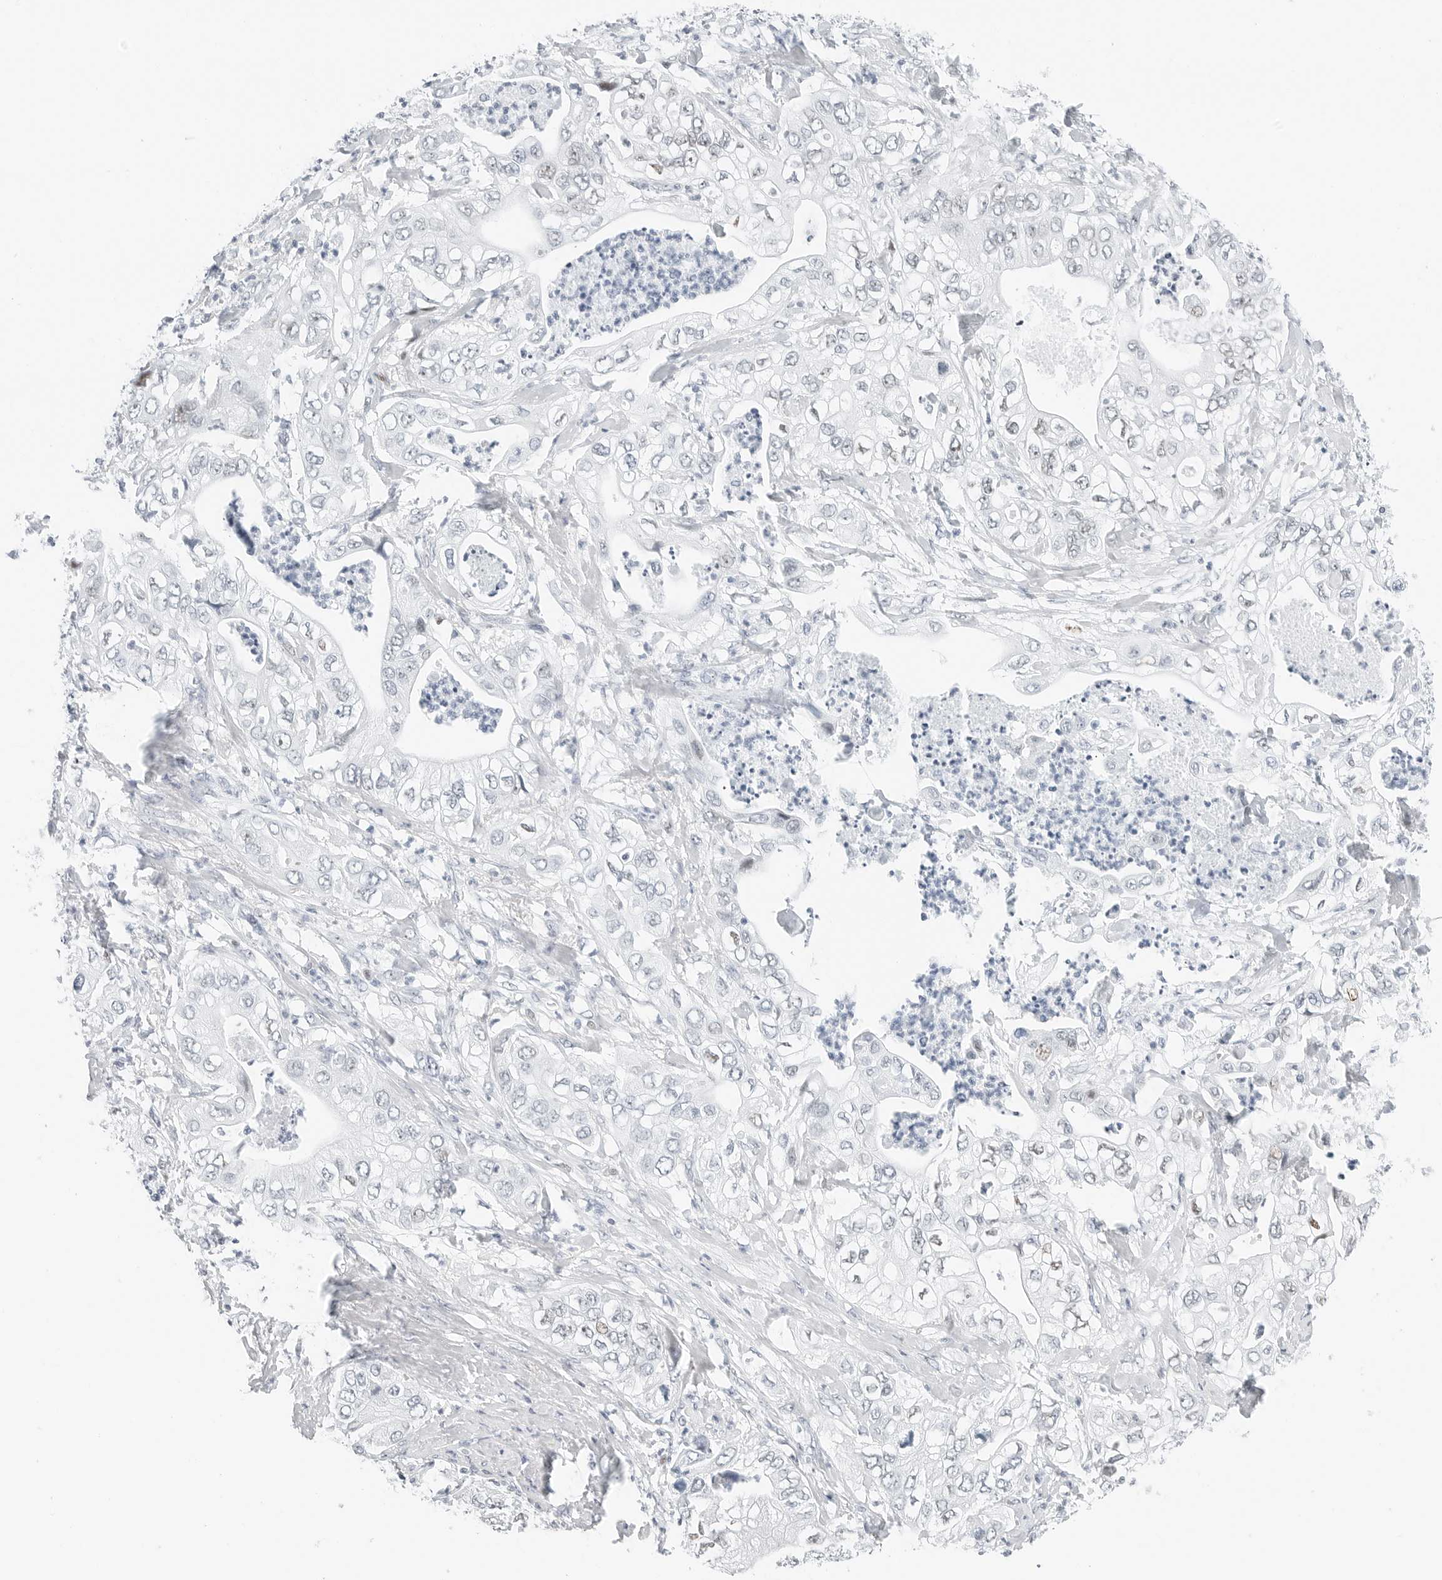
{"staining": {"intensity": "negative", "quantity": "none", "location": "none"}, "tissue": "pancreatic cancer", "cell_type": "Tumor cells", "image_type": "cancer", "snomed": [{"axis": "morphology", "description": "Adenocarcinoma, NOS"}, {"axis": "topography", "description": "Pancreas"}], "caption": "Immunohistochemical staining of human pancreatic cancer (adenocarcinoma) demonstrates no significant staining in tumor cells. Nuclei are stained in blue.", "gene": "NTMT2", "patient": {"sex": "female", "age": 78}}